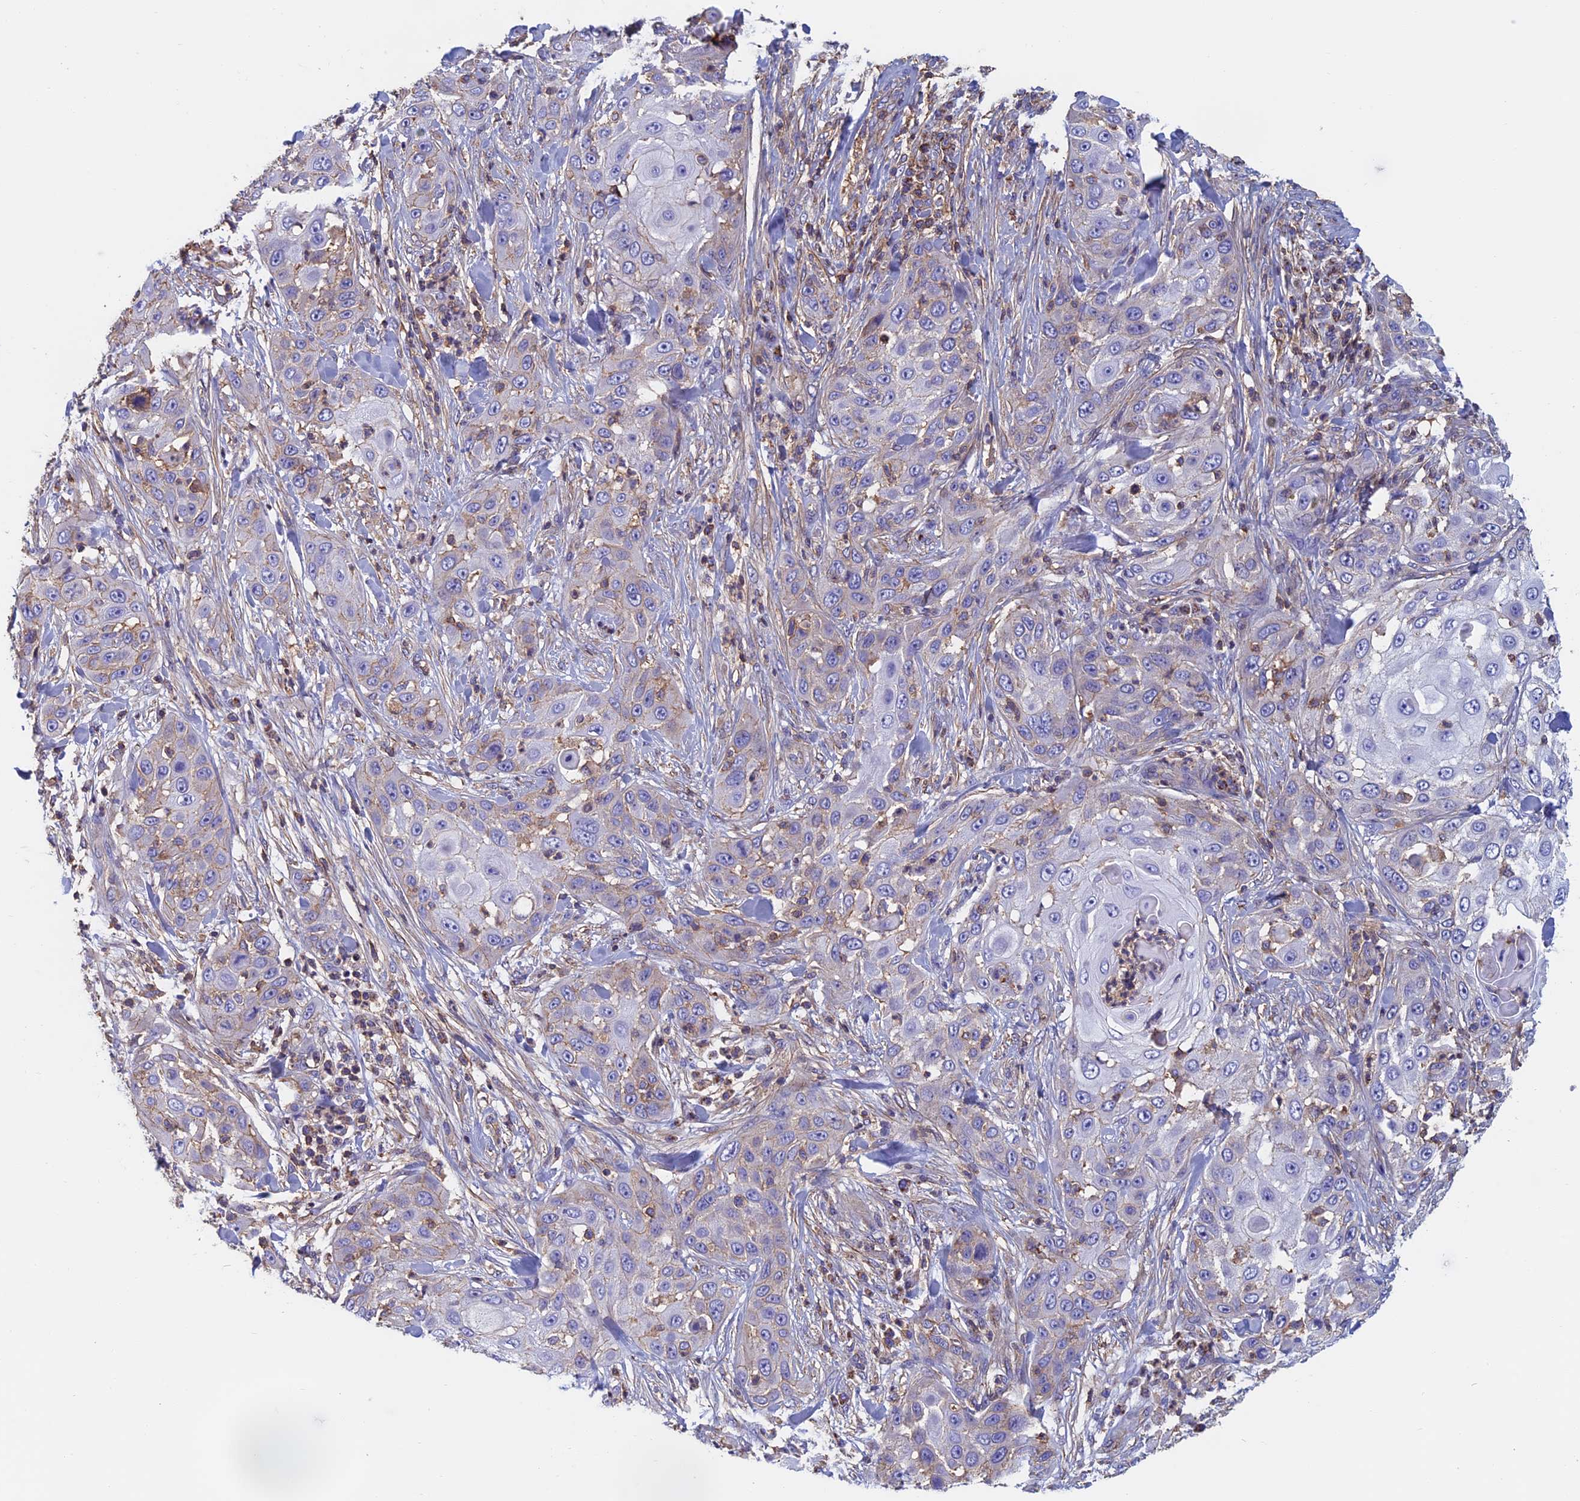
{"staining": {"intensity": "negative", "quantity": "none", "location": "none"}, "tissue": "skin cancer", "cell_type": "Tumor cells", "image_type": "cancer", "snomed": [{"axis": "morphology", "description": "Squamous cell carcinoma, NOS"}, {"axis": "topography", "description": "Skin"}], "caption": "IHC histopathology image of human skin squamous cell carcinoma stained for a protein (brown), which reveals no expression in tumor cells.", "gene": "HSD17B8", "patient": {"sex": "female", "age": 44}}